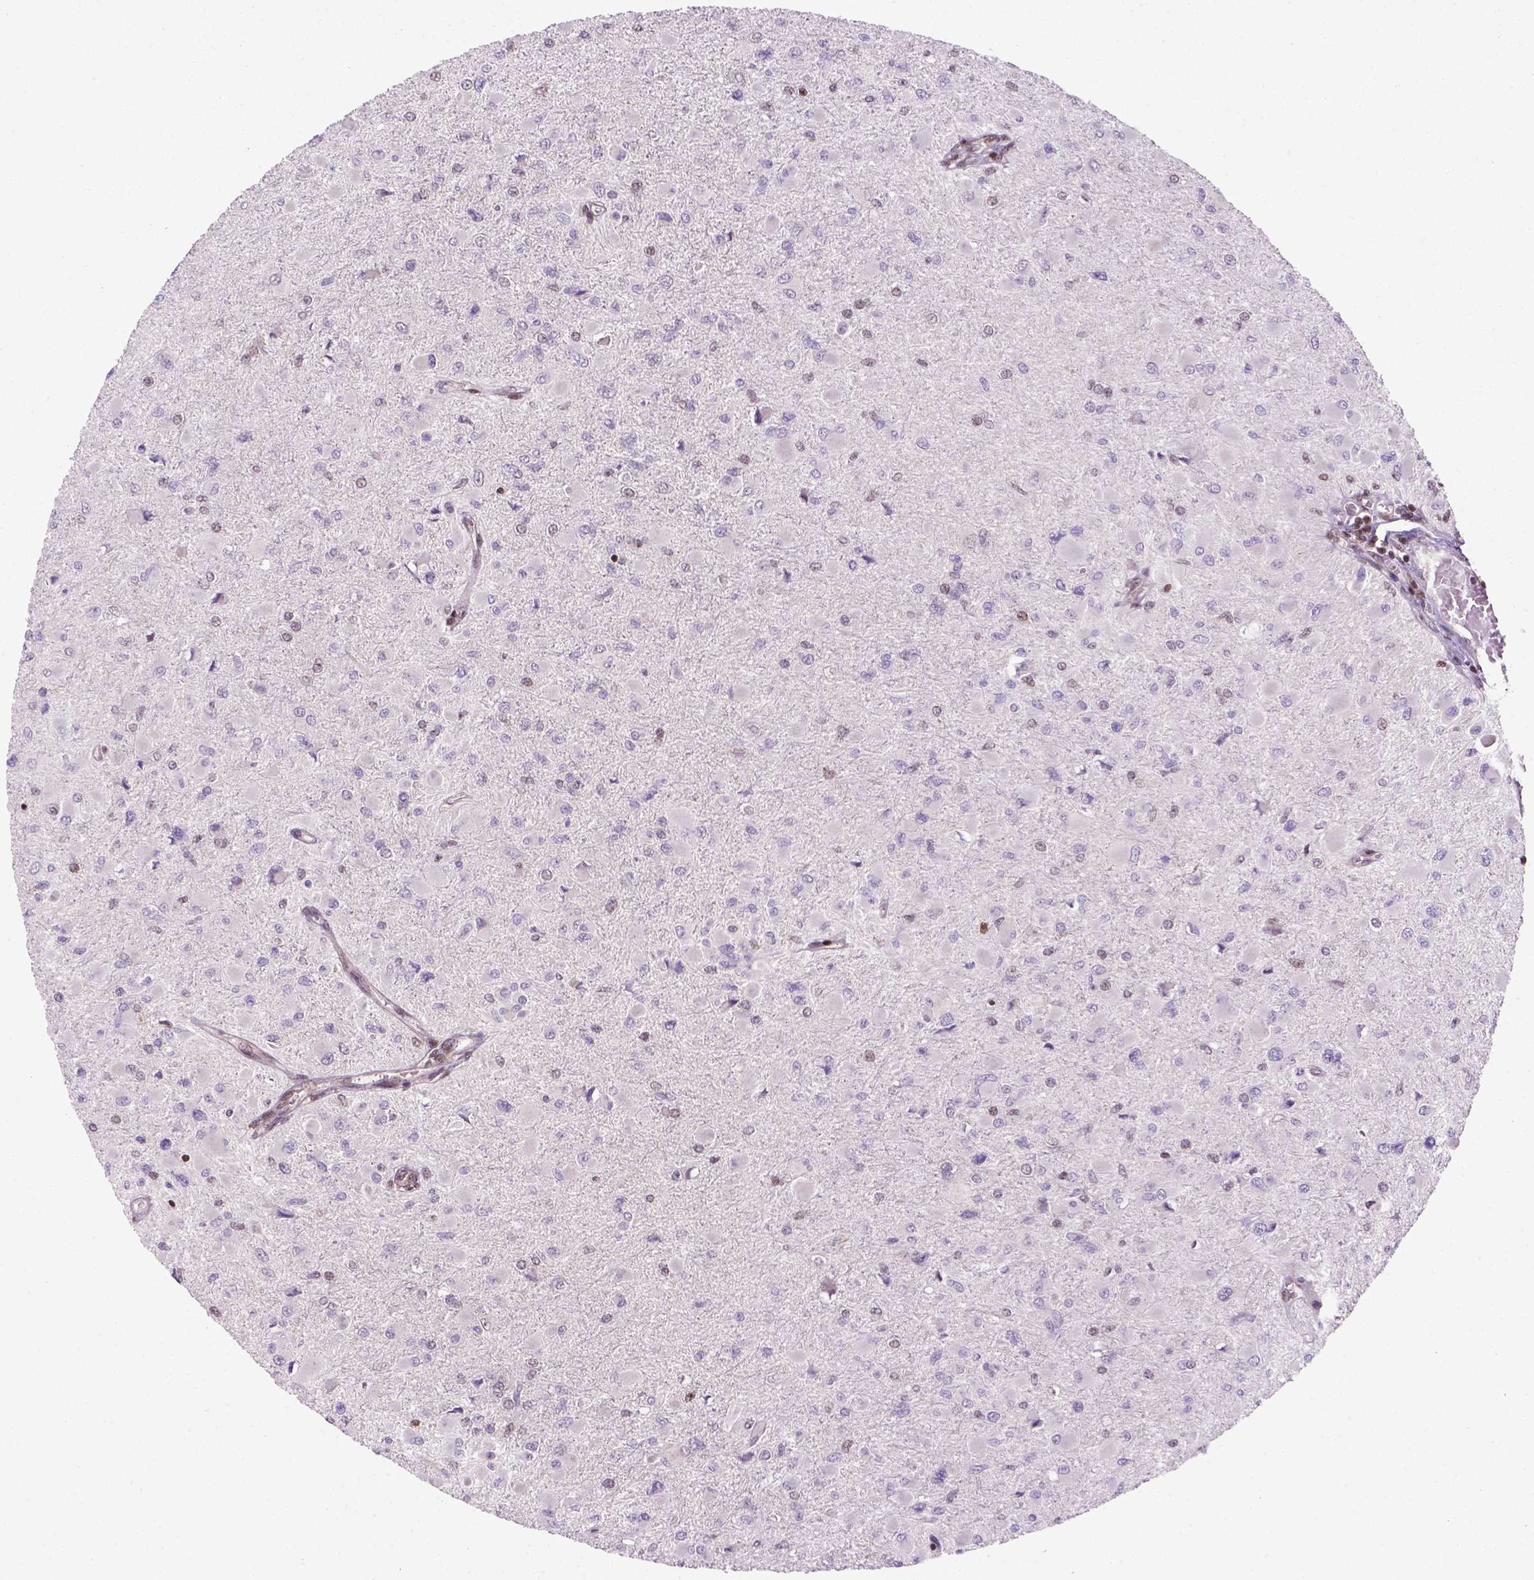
{"staining": {"intensity": "negative", "quantity": "none", "location": "none"}, "tissue": "glioma", "cell_type": "Tumor cells", "image_type": "cancer", "snomed": [{"axis": "morphology", "description": "Glioma, malignant, High grade"}, {"axis": "topography", "description": "Cerebral cortex"}], "caption": "Glioma stained for a protein using IHC displays no positivity tumor cells.", "gene": "MGMT", "patient": {"sex": "female", "age": 36}}